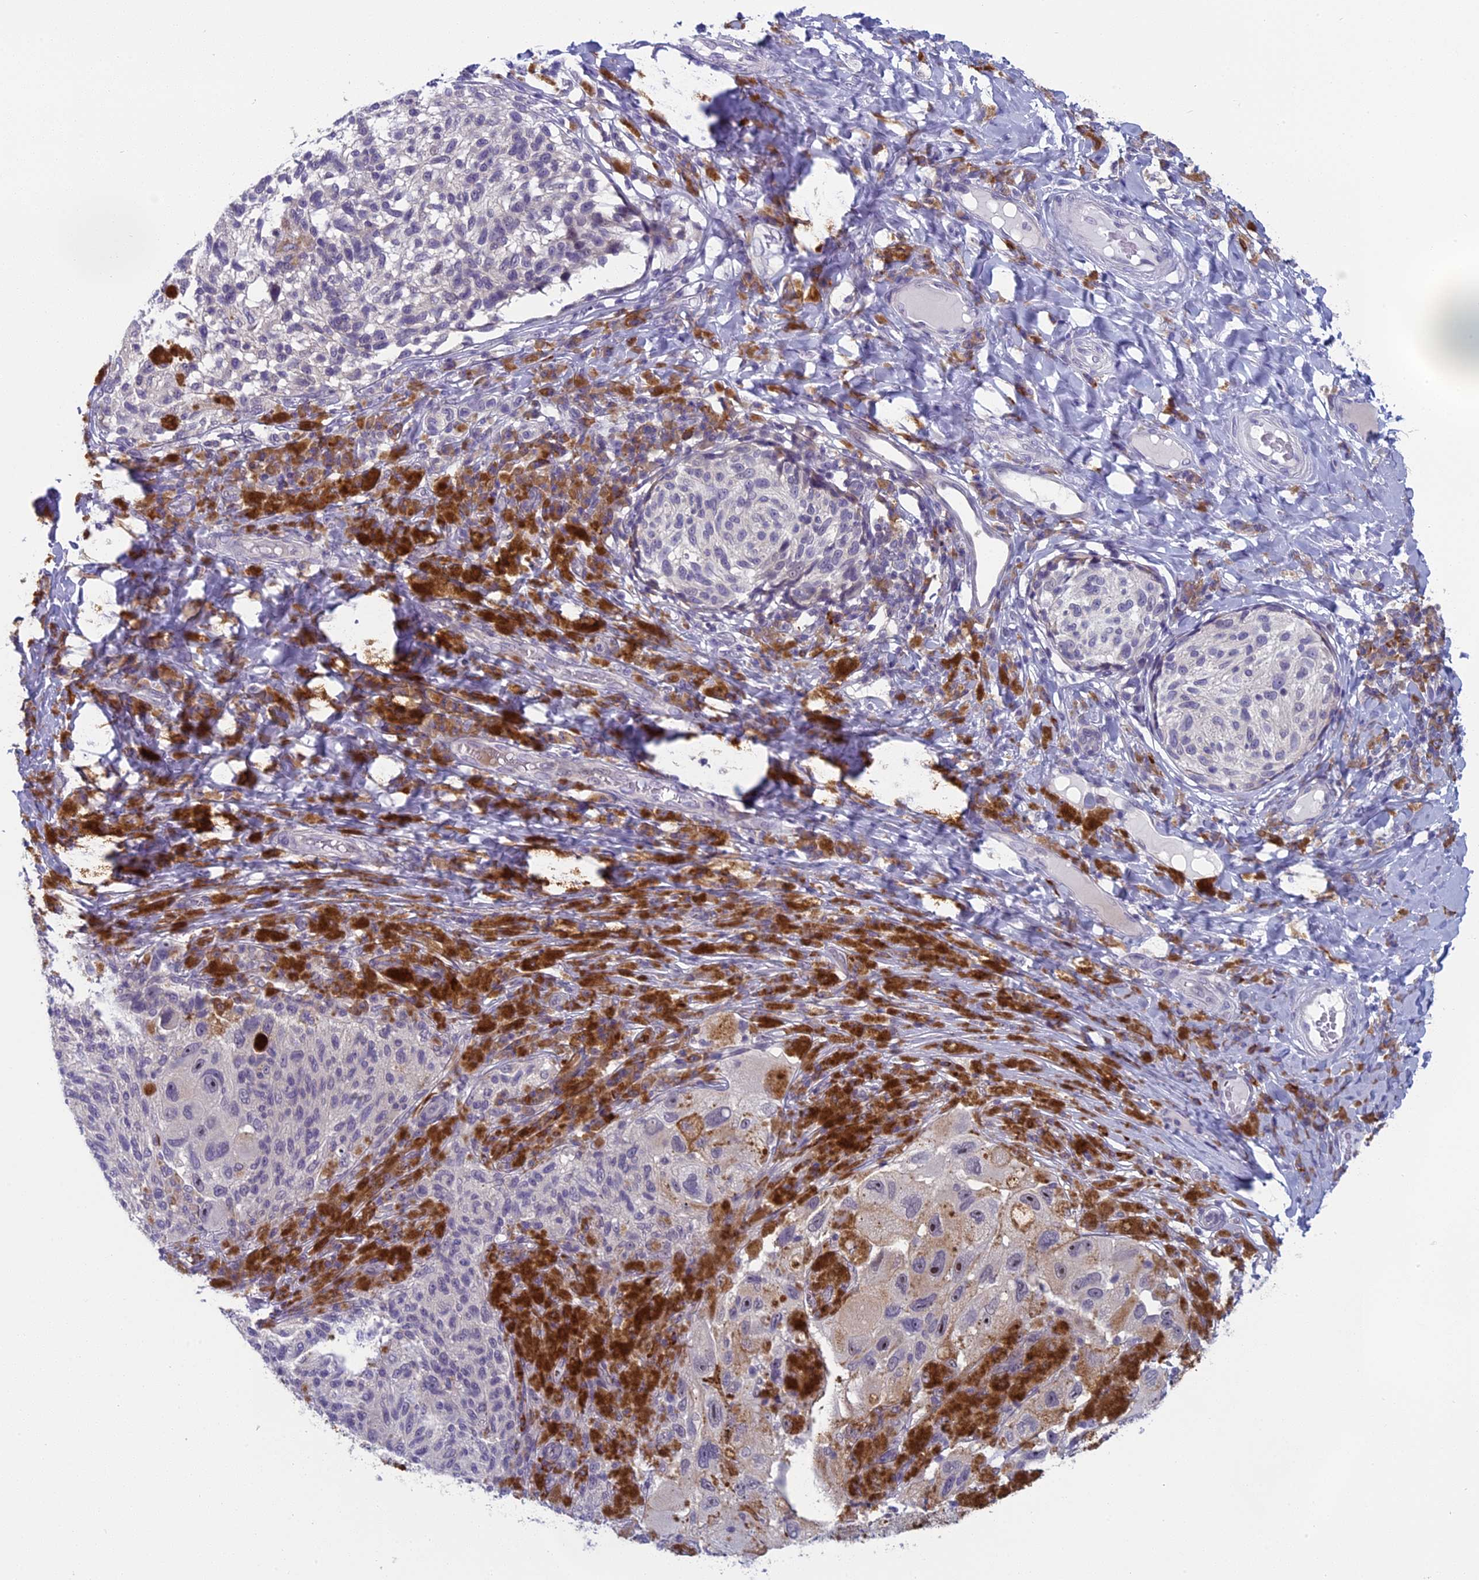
{"staining": {"intensity": "negative", "quantity": "none", "location": "none"}, "tissue": "melanoma", "cell_type": "Tumor cells", "image_type": "cancer", "snomed": [{"axis": "morphology", "description": "Malignant melanoma, NOS"}, {"axis": "topography", "description": "Skin"}], "caption": "Immunohistochemistry (IHC) histopathology image of neoplastic tissue: melanoma stained with DAB reveals no significant protein expression in tumor cells.", "gene": "CNEP1R1", "patient": {"sex": "female", "age": 73}}